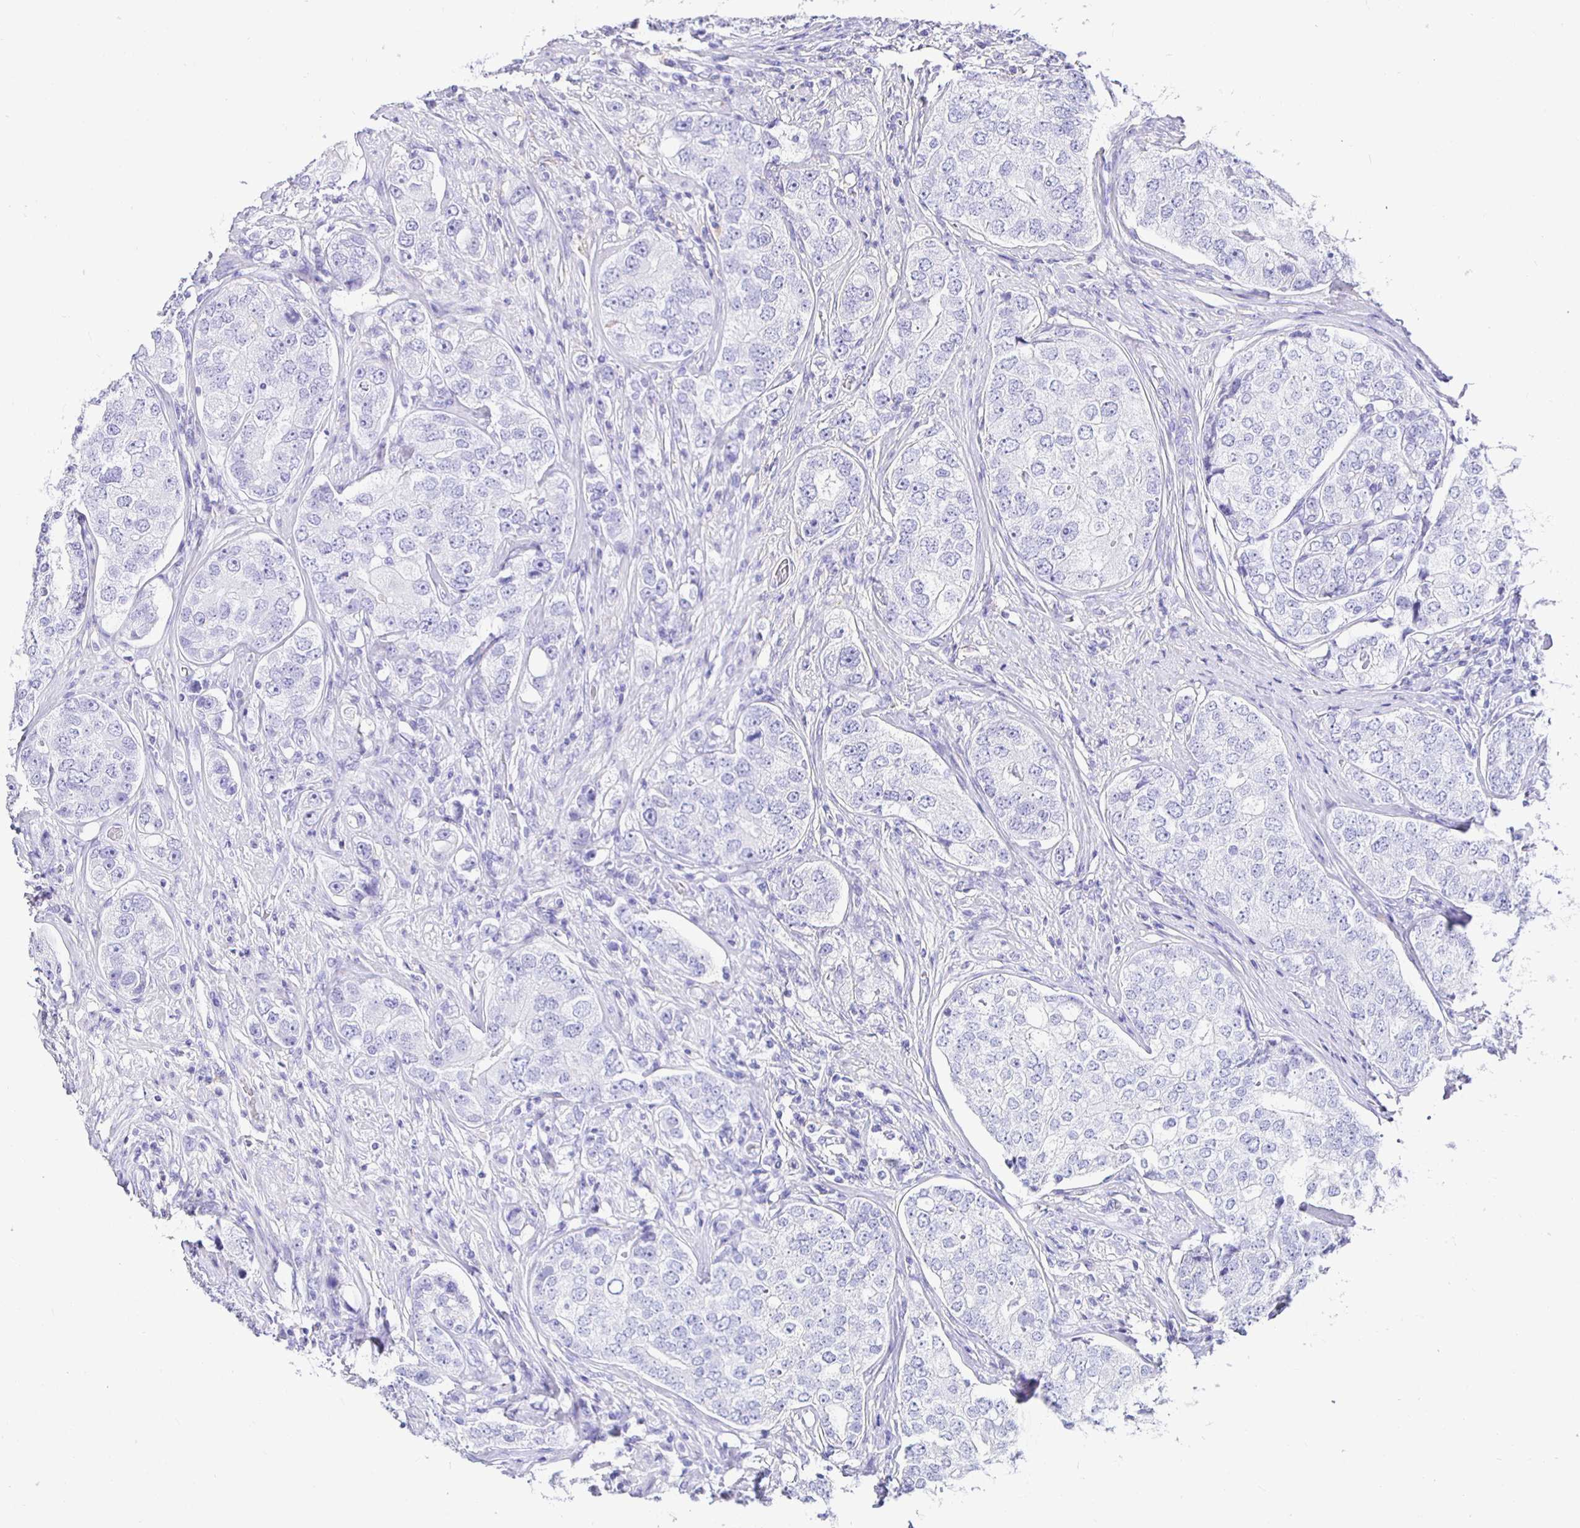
{"staining": {"intensity": "negative", "quantity": "none", "location": "none"}, "tissue": "prostate cancer", "cell_type": "Tumor cells", "image_type": "cancer", "snomed": [{"axis": "morphology", "description": "Adenocarcinoma, High grade"}, {"axis": "topography", "description": "Prostate"}], "caption": "Tumor cells are negative for brown protein staining in prostate cancer (high-grade adenocarcinoma).", "gene": "UMOD", "patient": {"sex": "male", "age": 60}}